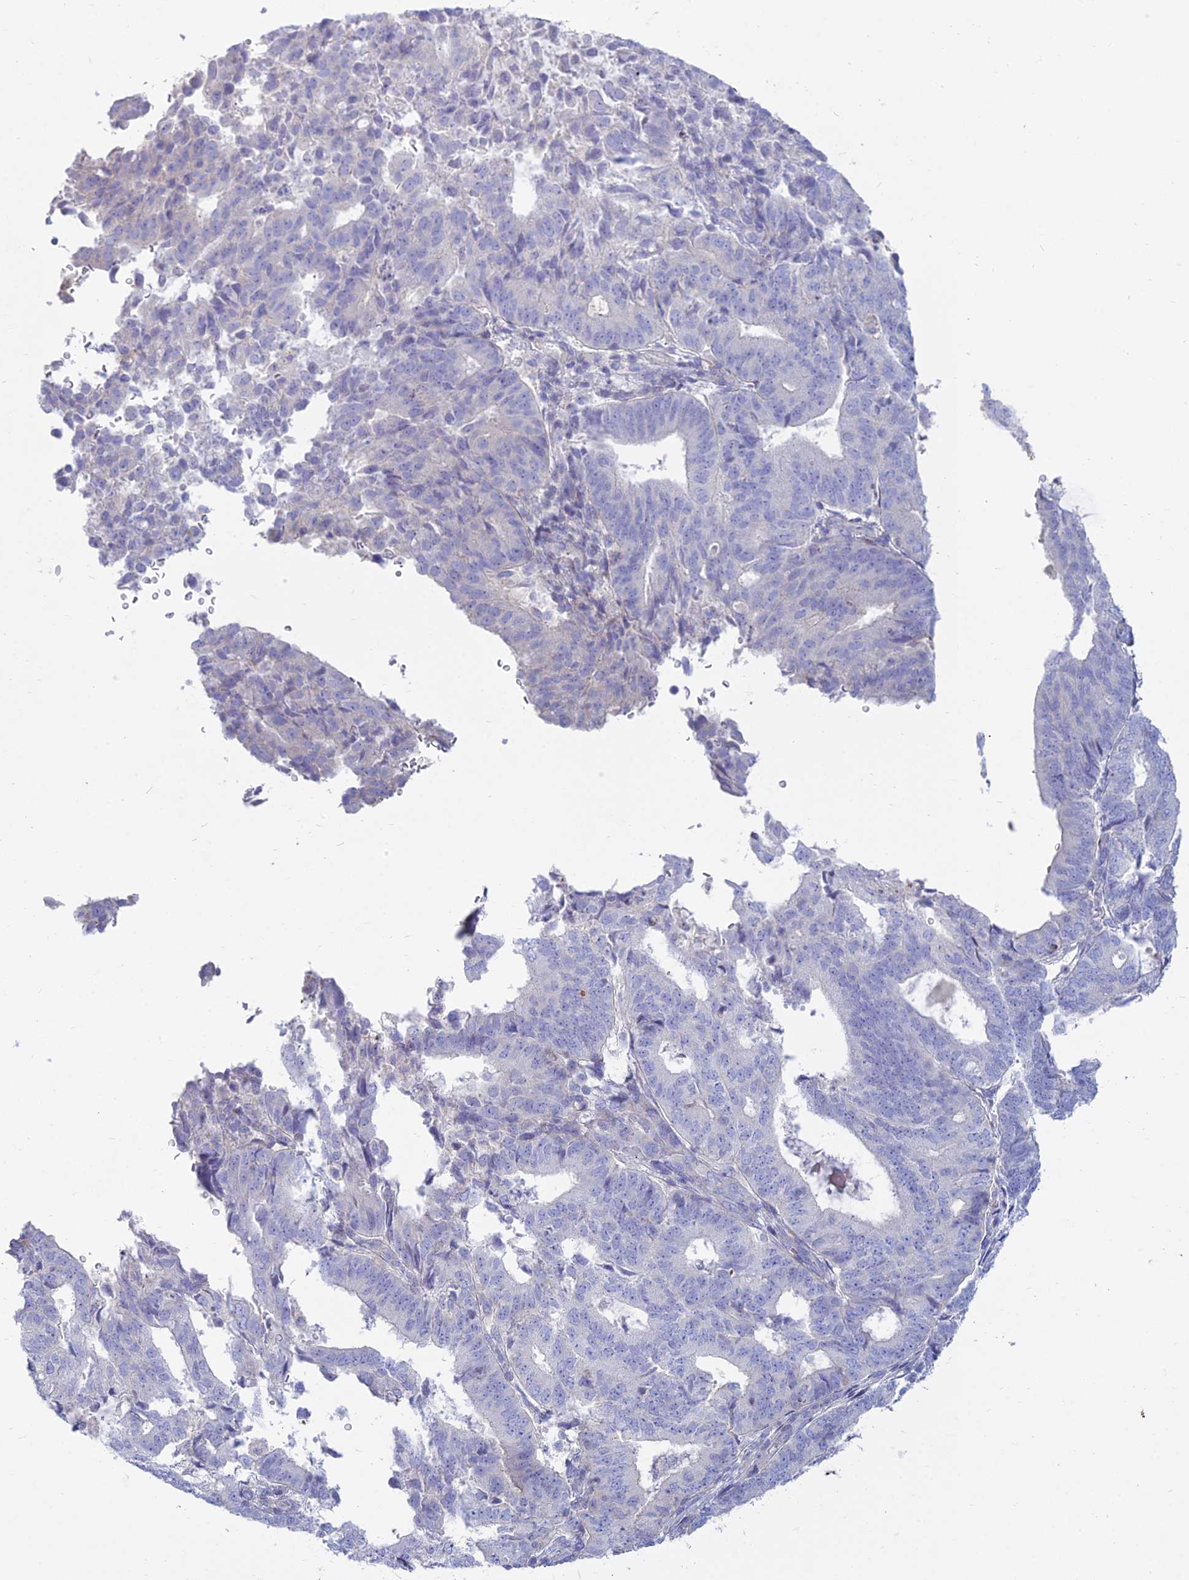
{"staining": {"intensity": "negative", "quantity": "none", "location": "none"}, "tissue": "endometrial cancer", "cell_type": "Tumor cells", "image_type": "cancer", "snomed": [{"axis": "morphology", "description": "Adenocarcinoma, NOS"}, {"axis": "topography", "description": "Endometrium"}], "caption": "Protein analysis of endometrial adenocarcinoma reveals no significant staining in tumor cells. Nuclei are stained in blue.", "gene": "SMIM24", "patient": {"sex": "female", "age": 70}}